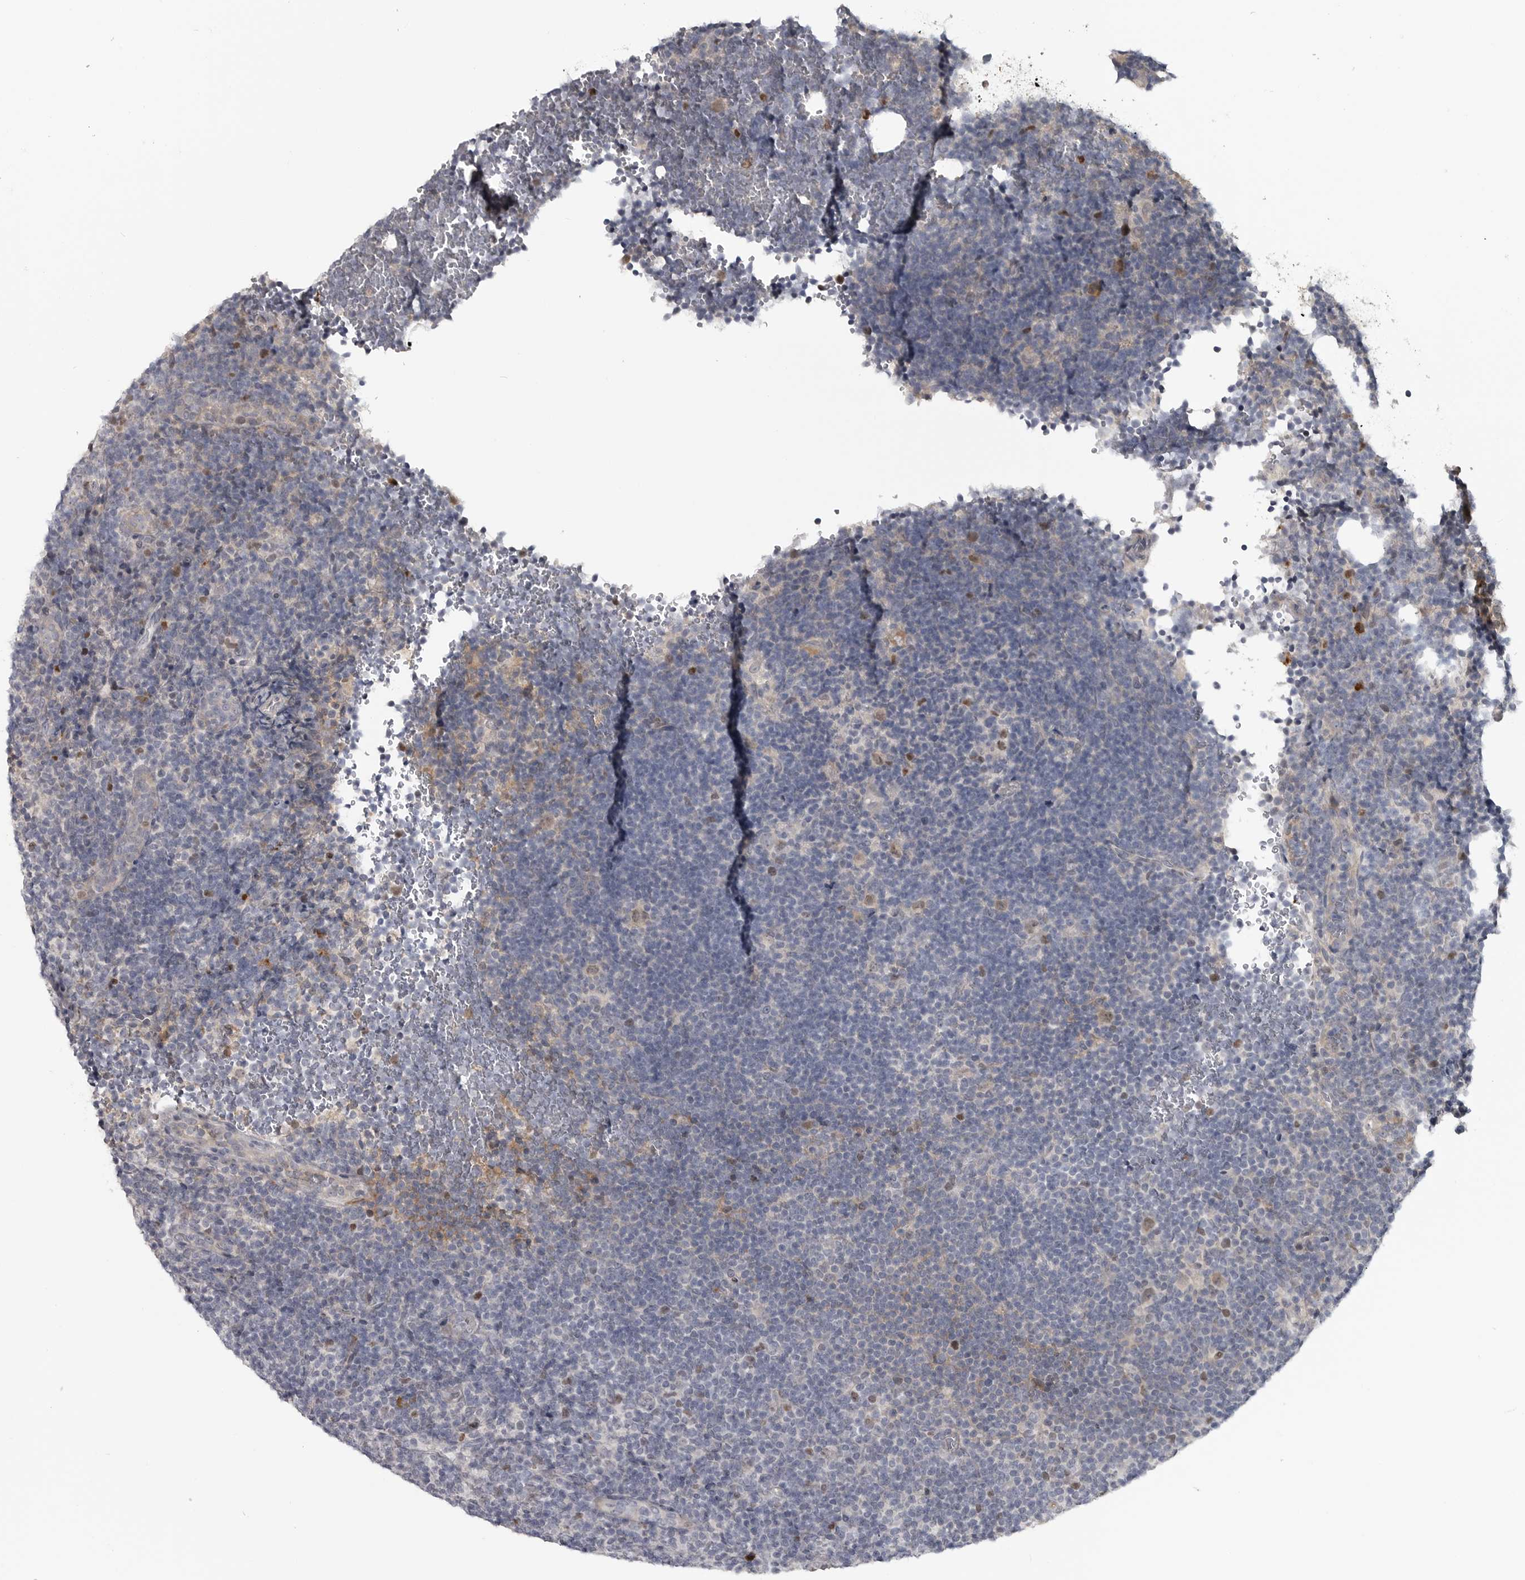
{"staining": {"intensity": "negative", "quantity": "none", "location": "none"}, "tissue": "lymphoma", "cell_type": "Tumor cells", "image_type": "cancer", "snomed": [{"axis": "morphology", "description": "Hodgkin's disease, NOS"}, {"axis": "topography", "description": "Lymph node"}], "caption": "High magnification brightfield microscopy of Hodgkin's disease stained with DAB (brown) and counterstained with hematoxylin (blue): tumor cells show no significant positivity.", "gene": "ZNF277", "patient": {"sex": "female", "age": 57}}